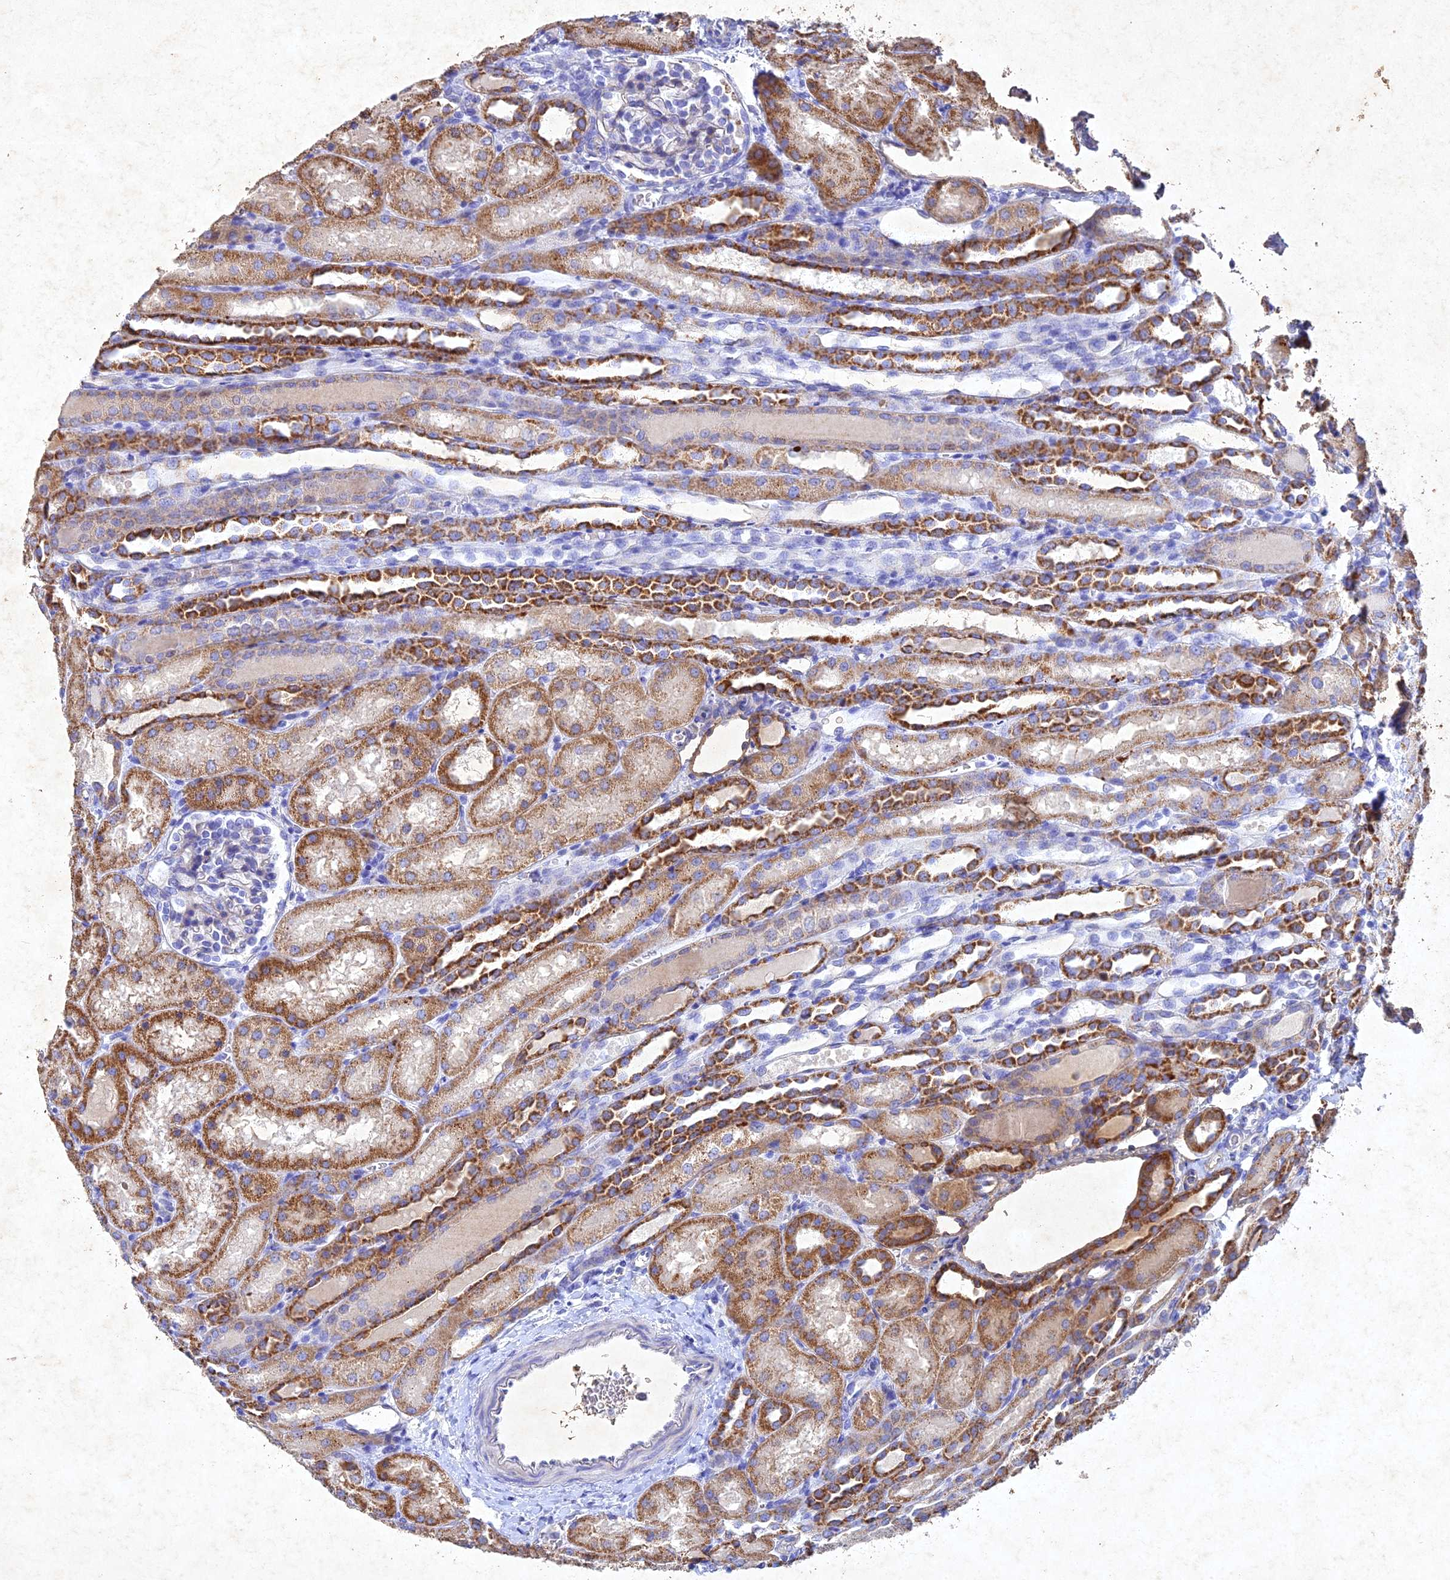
{"staining": {"intensity": "negative", "quantity": "none", "location": "none"}, "tissue": "kidney", "cell_type": "Cells in glomeruli", "image_type": "normal", "snomed": [{"axis": "morphology", "description": "Normal tissue, NOS"}, {"axis": "topography", "description": "Kidney"}], "caption": "This histopathology image is of benign kidney stained with immunohistochemistry (IHC) to label a protein in brown with the nuclei are counter-stained blue. There is no positivity in cells in glomeruli.", "gene": "NDUFV1", "patient": {"sex": "male", "age": 1}}